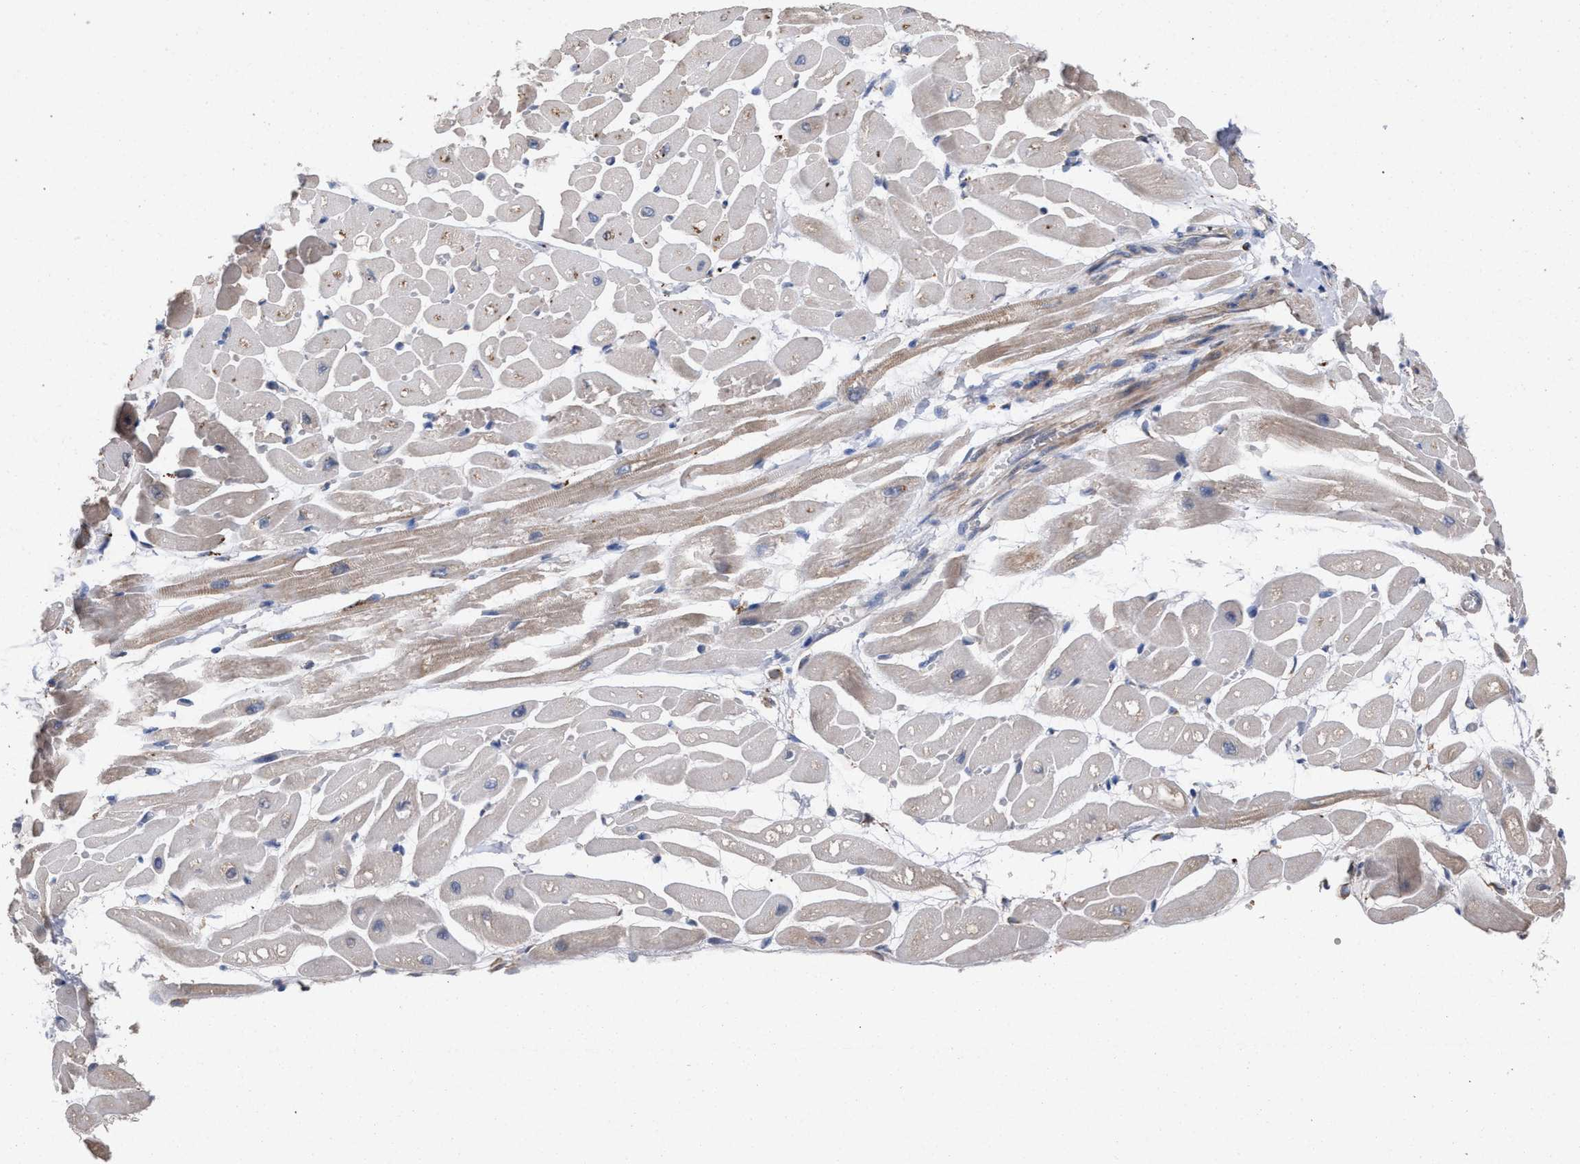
{"staining": {"intensity": "moderate", "quantity": "<25%", "location": "cytoplasmic/membranous"}, "tissue": "heart muscle", "cell_type": "Cardiomyocytes", "image_type": "normal", "snomed": [{"axis": "morphology", "description": "Normal tissue, NOS"}, {"axis": "topography", "description": "Heart"}], "caption": "Immunohistochemical staining of normal human heart muscle shows low levels of moderate cytoplasmic/membranous positivity in about <25% of cardiomyocytes. Nuclei are stained in blue.", "gene": "BCL2L12", "patient": {"sex": "male", "age": 45}}